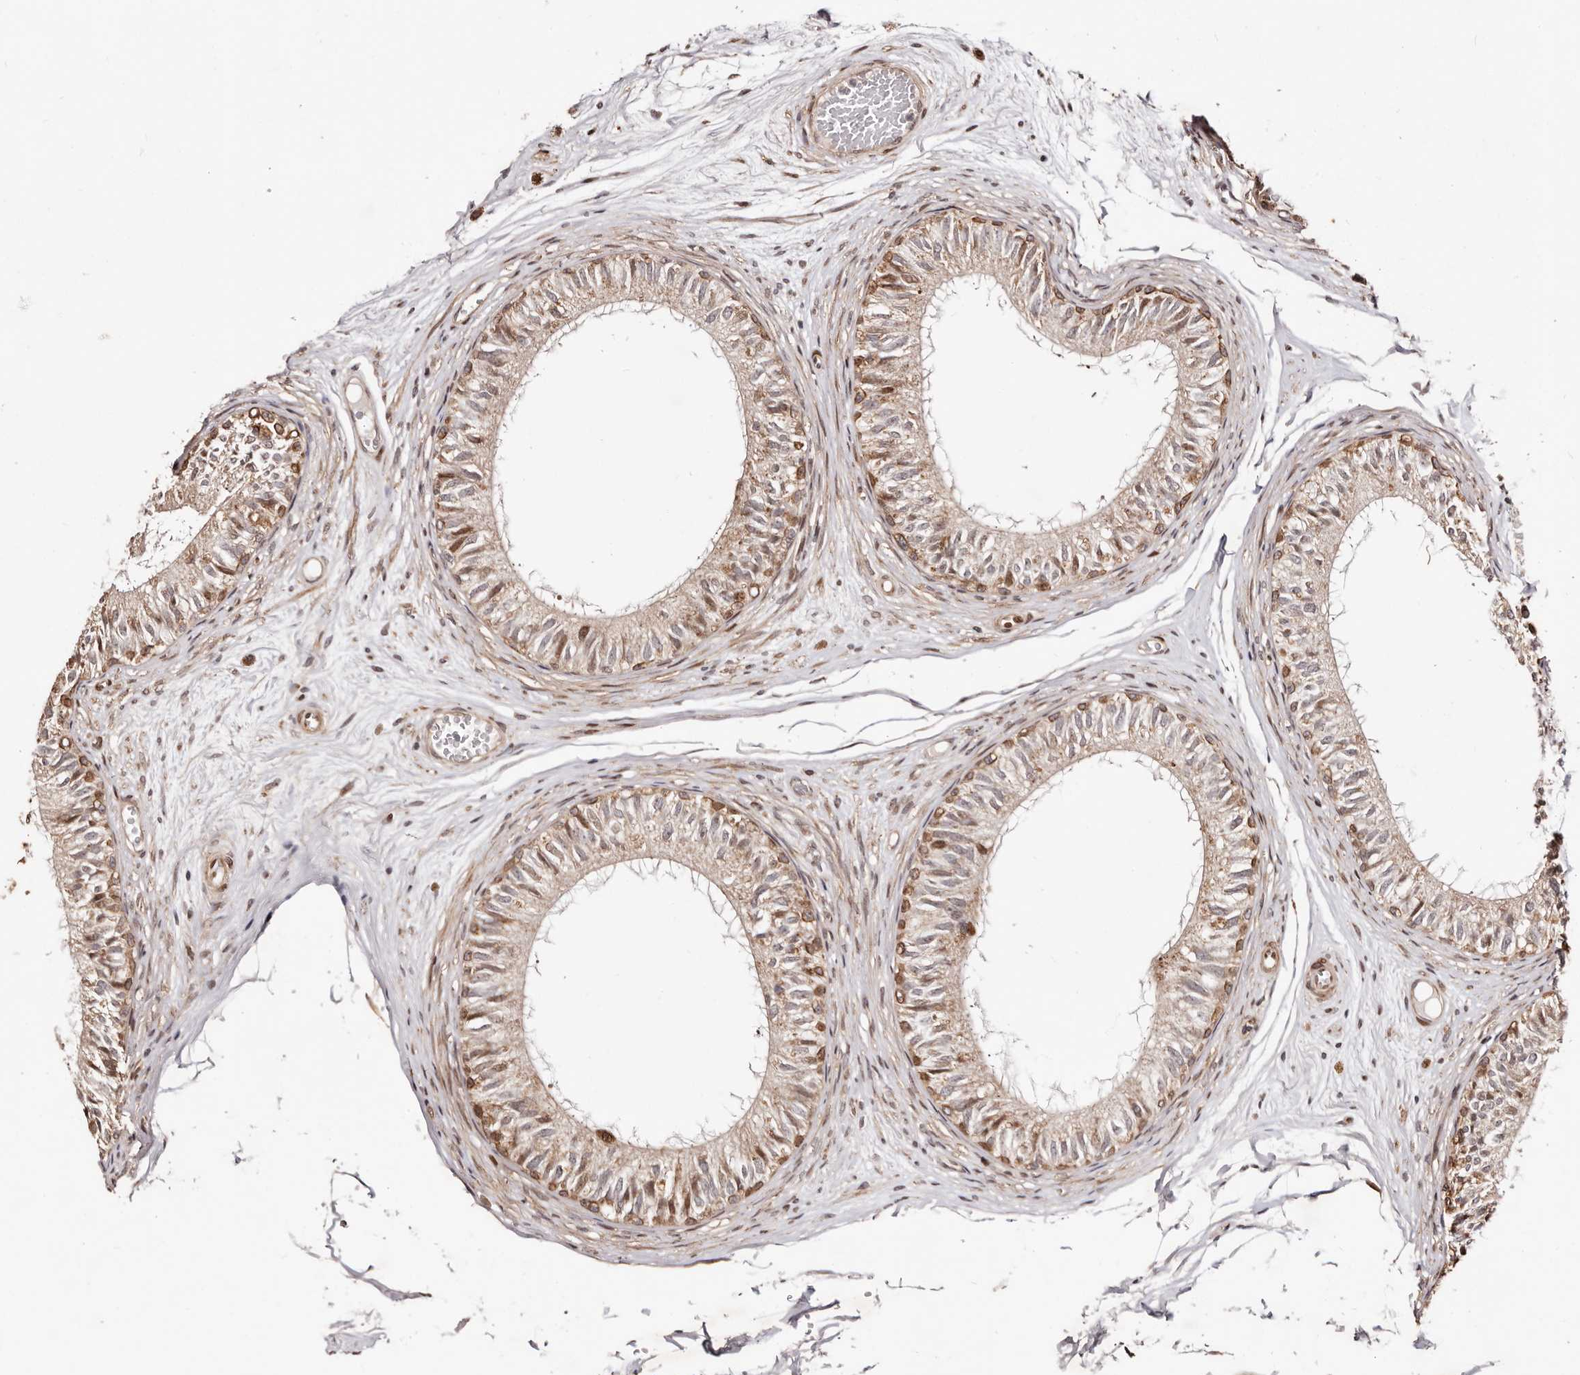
{"staining": {"intensity": "moderate", "quantity": "25%-75%", "location": "cytoplasmic/membranous,nuclear"}, "tissue": "epididymis", "cell_type": "Glandular cells", "image_type": "normal", "snomed": [{"axis": "morphology", "description": "Normal tissue, NOS"}, {"axis": "morphology", "description": "Seminoma in situ"}, {"axis": "topography", "description": "Testis"}, {"axis": "topography", "description": "Epididymis"}], "caption": "The photomicrograph reveals immunohistochemical staining of normal epididymis. There is moderate cytoplasmic/membranous,nuclear expression is present in about 25%-75% of glandular cells. Ihc stains the protein in brown and the nuclei are stained blue.", "gene": "HIVEP3", "patient": {"sex": "male", "age": 28}}